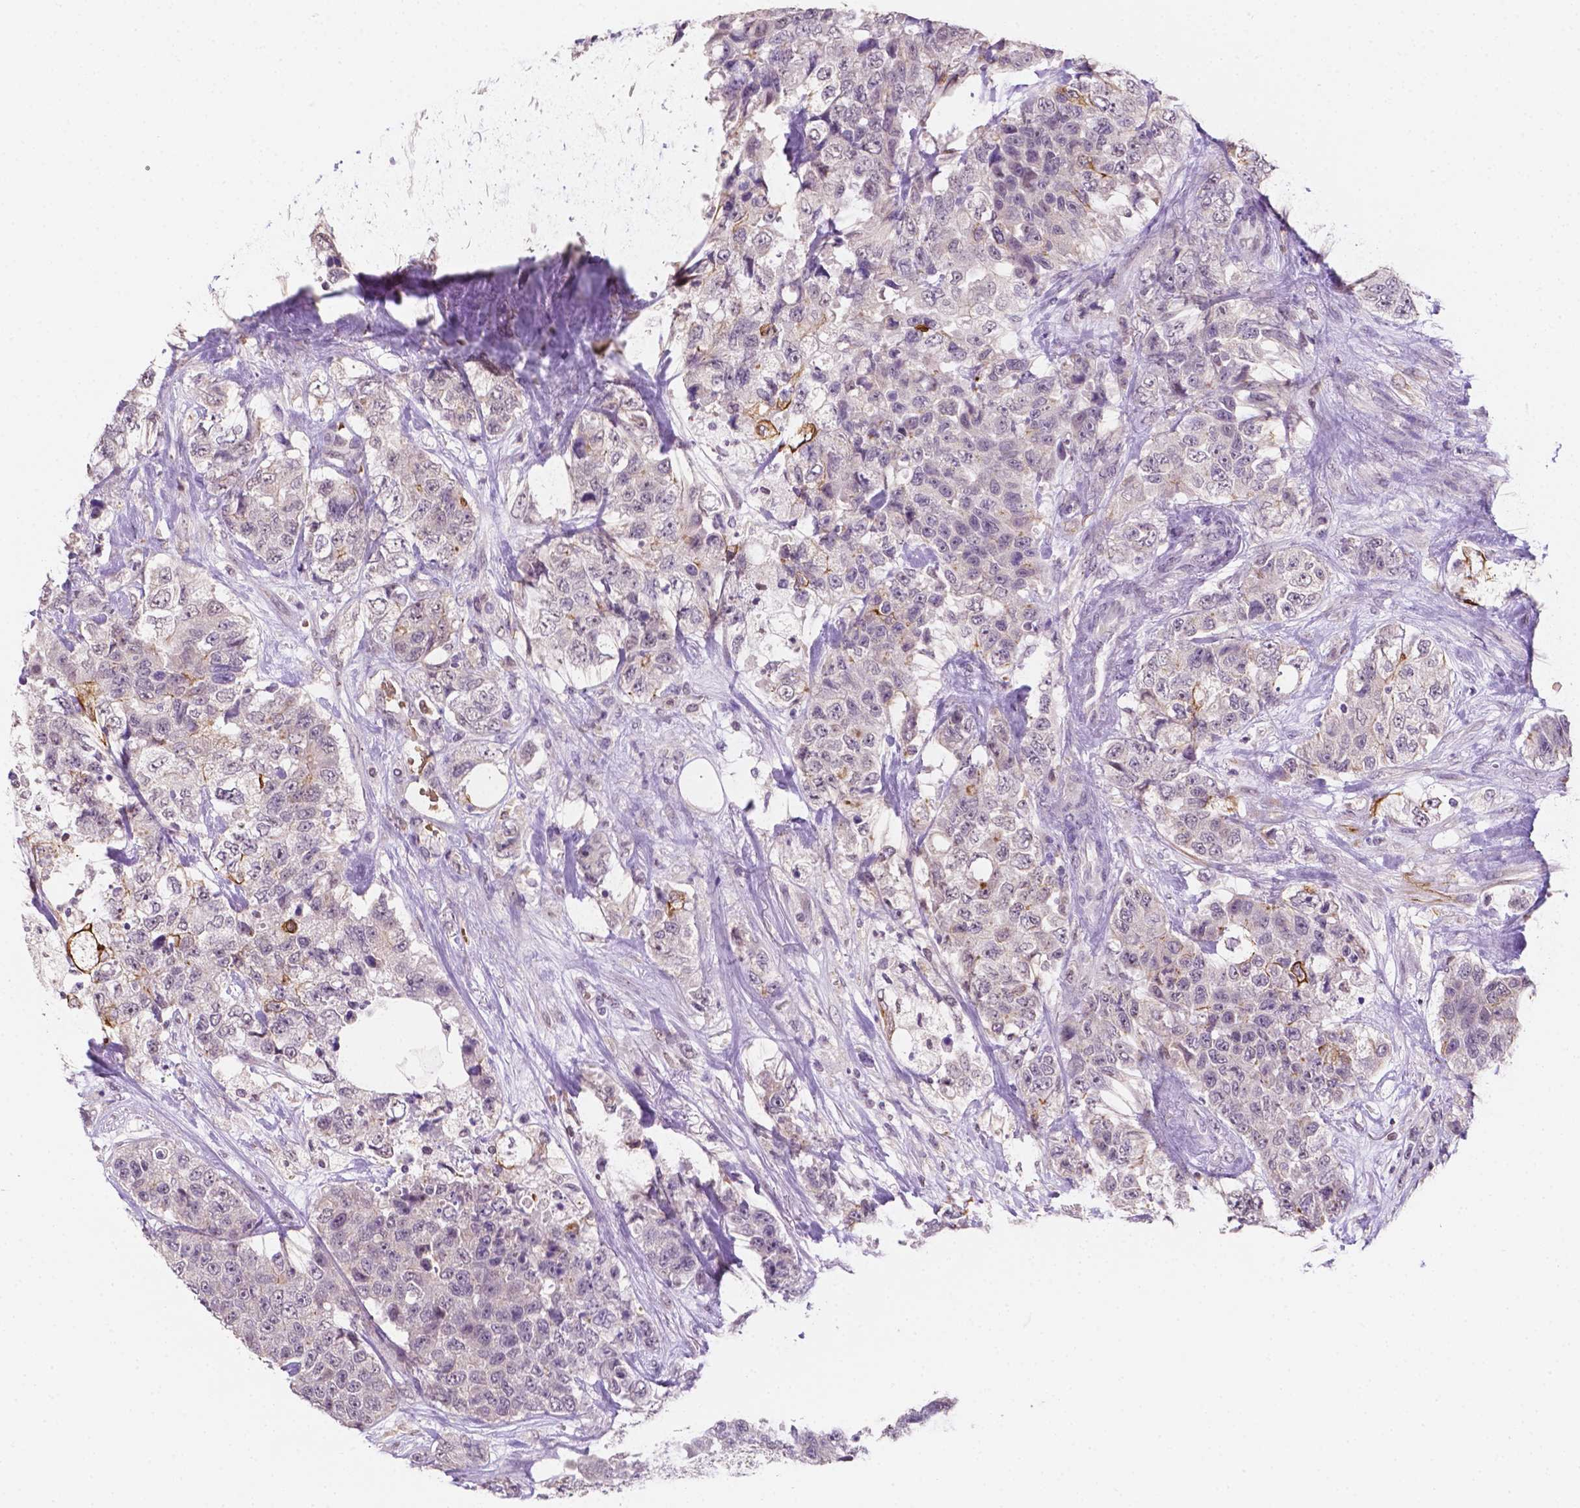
{"staining": {"intensity": "moderate", "quantity": "<25%", "location": "cytoplasmic/membranous"}, "tissue": "urothelial cancer", "cell_type": "Tumor cells", "image_type": "cancer", "snomed": [{"axis": "morphology", "description": "Urothelial carcinoma, High grade"}, {"axis": "topography", "description": "Urinary bladder"}], "caption": "Immunohistochemical staining of urothelial carcinoma (high-grade) displays moderate cytoplasmic/membranous protein positivity in about <25% of tumor cells. The staining is performed using DAB (3,3'-diaminobenzidine) brown chromogen to label protein expression. The nuclei are counter-stained blue using hematoxylin.", "gene": "SHLD3", "patient": {"sex": "female", "age": 78}}